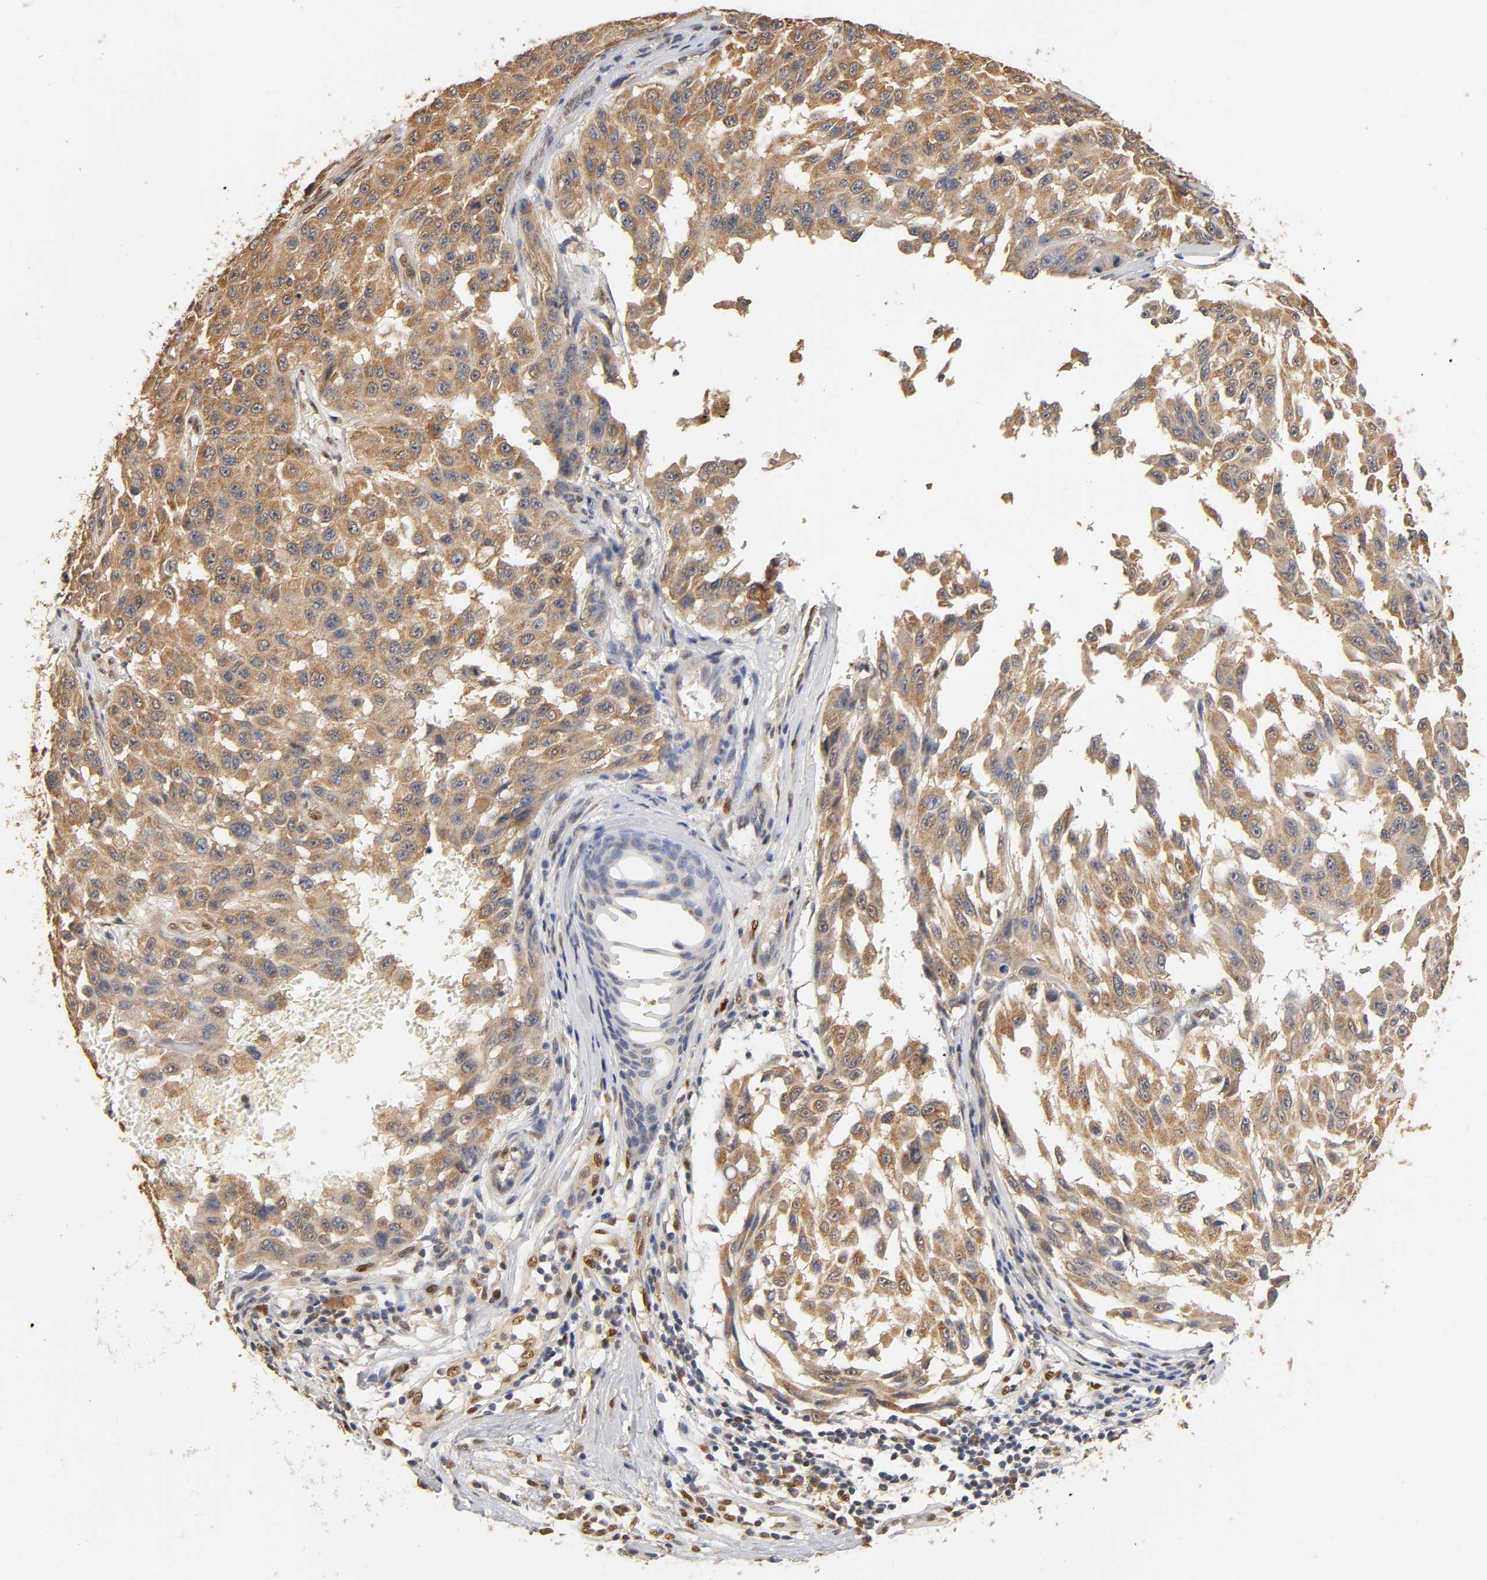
{"staining": {"intensity": "strong", "quantity": ">75%", "location": "cytoplasmic/membranous"}, "tissue": "melanoma", "cell_type": "Tumor cells", "image_type": "cancer", "snomed": [{"axis": "morphology", "description": "Malignant melanoma, NOS"}, {"axis": "topography", "description": "Skin"}], "caption": "DAB immunohistochemical staining of human melanoma demonstrates strong cytoplasmic/membranous protein positivity in approximately >75% of tumor cells.", "gene": "PKN1", "patient": {"sex": "male", "age": 30}}